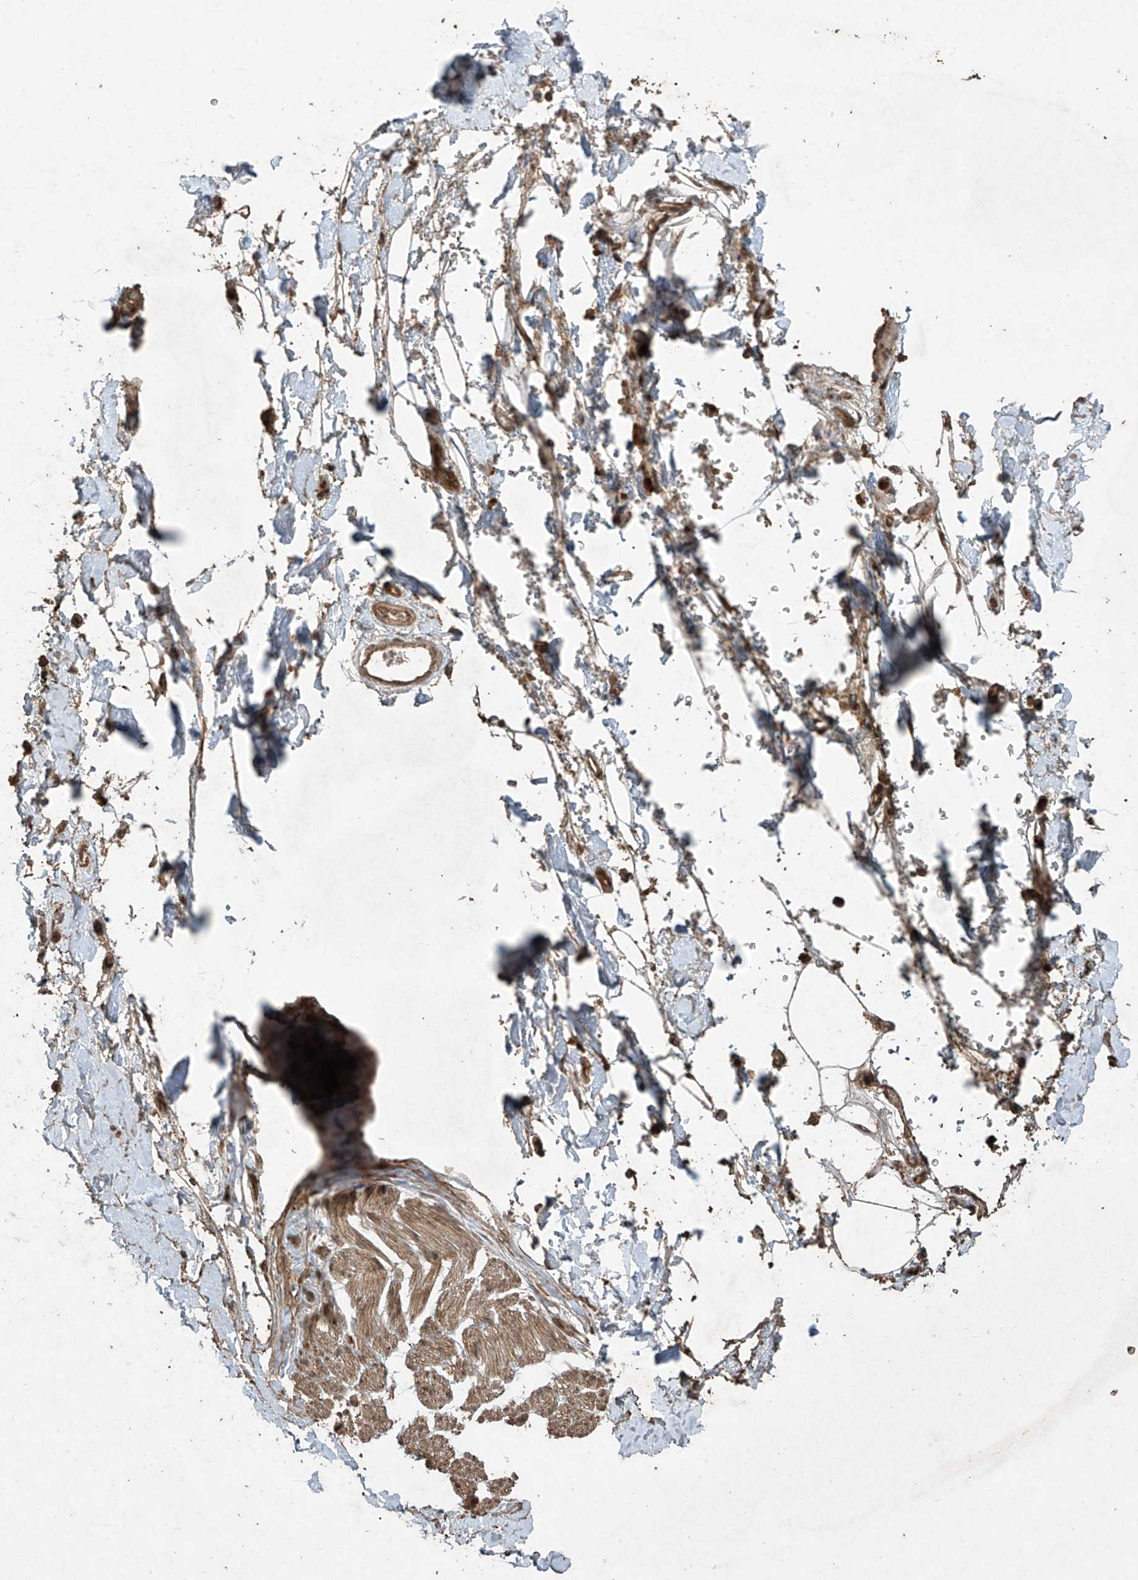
{"staining": {"intensity": "strong", "quantity": ">75%", "location": "cytoplasmic/membranous"}, "tissue": "adipose tissue", "cell_type": "Adipocytes", "image_type": "normal", "snomed": [{"axis": "morphology", "description": "Normal tissue, NOS"}, {"axis": "morphology", "description": "Adenocarcinoma, NOS"}, {"axis": "topography", "description": "Pancreas"}, {"axis": "topography", "description": "Peripheral nerve tissue"}], "caption": "Protein expression analysis of normal adipose tissue exhibits strong cytoplasmic/membranous staining in about >75% of adipocytes. The staining is performed using DAB brown chromogen to label protein expression. The nuclei are counter-stained blue using hematoxylin.", "gene": "PGPEP1", "patient": {"sex": "male", "age": 59}}